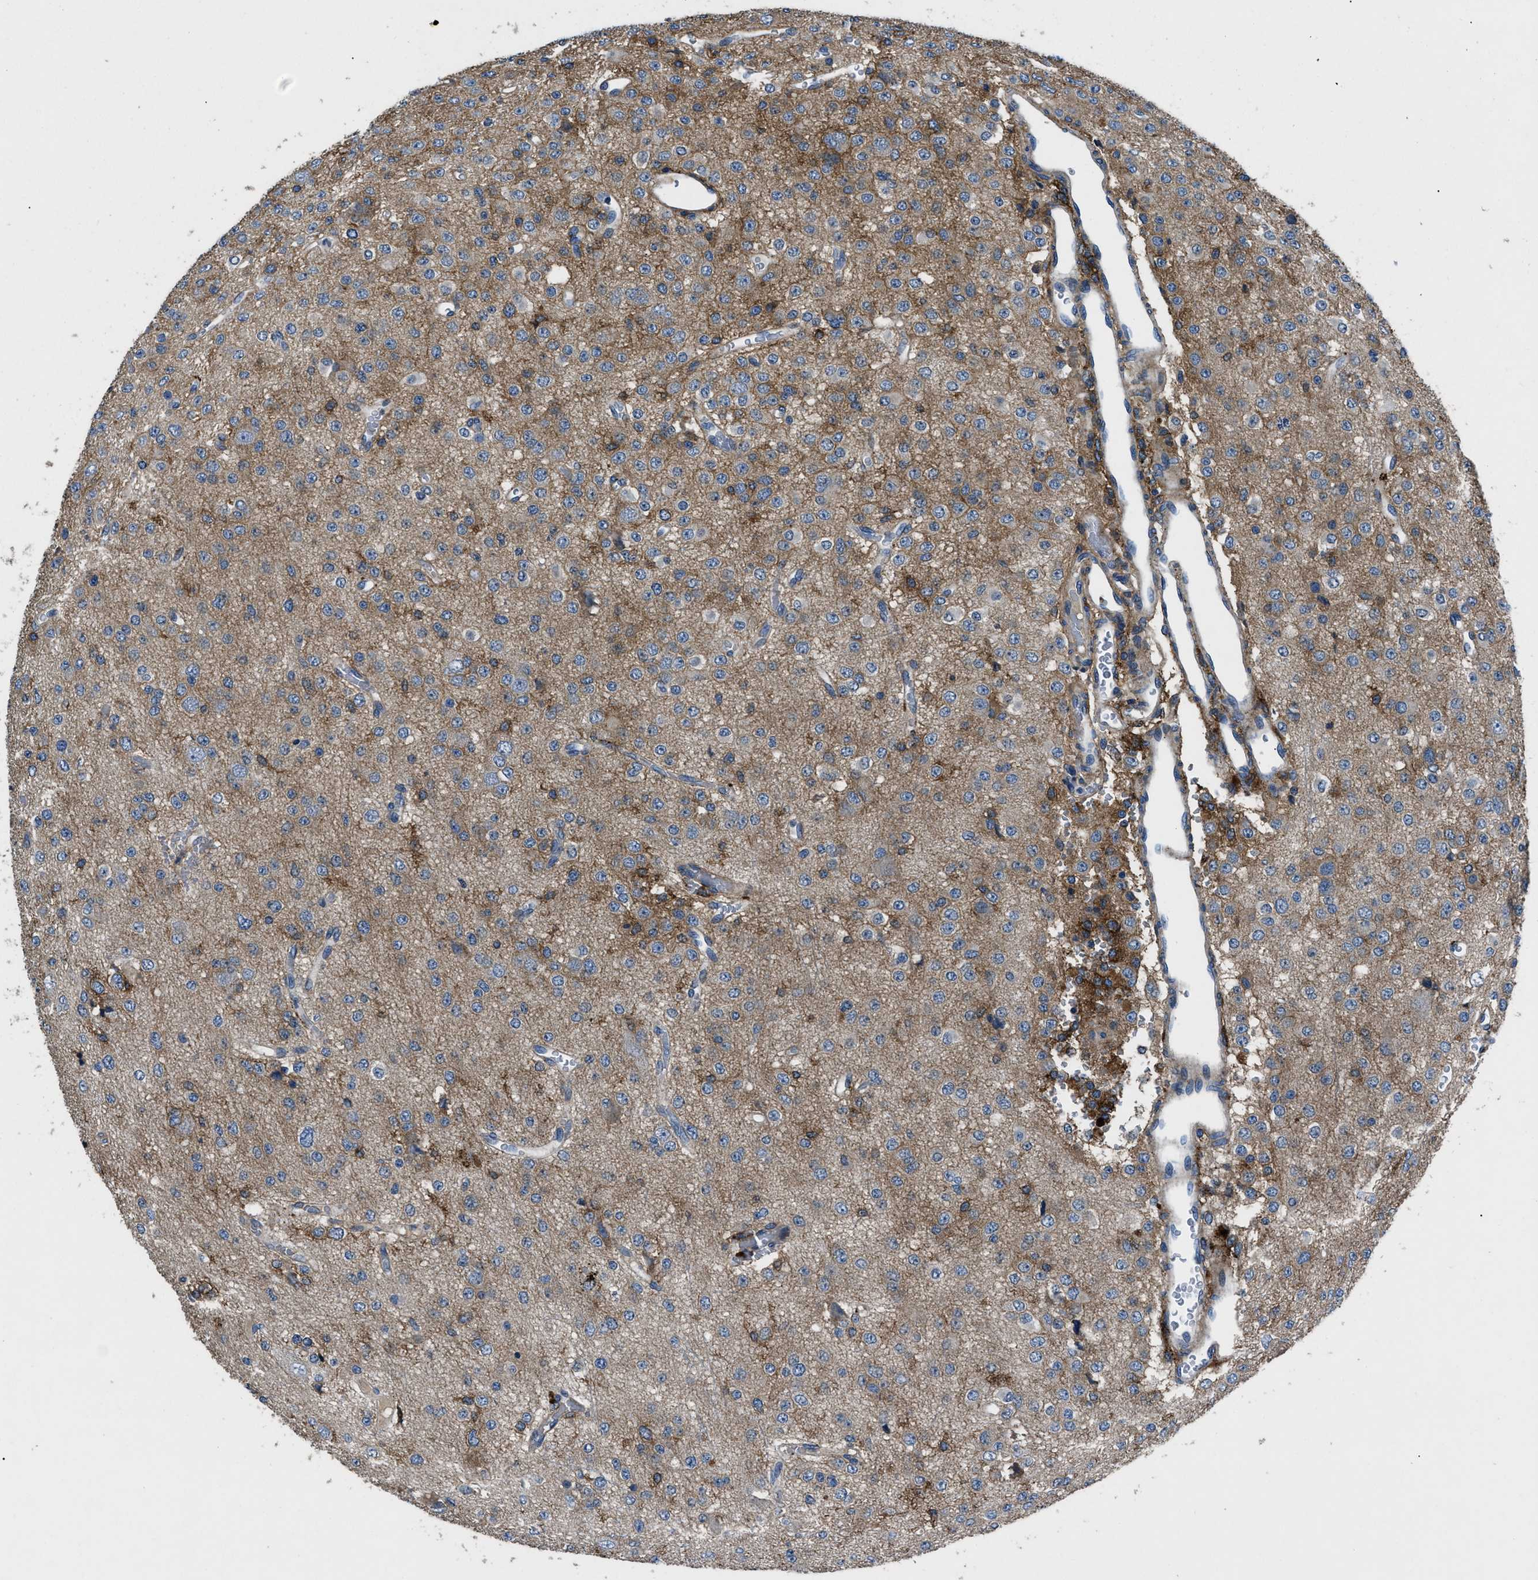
{"staining": {"intensity": "moderate", "quantity": "<25%", "location": "cytoplasmic/membranous"}, "tissue": "glioma", "cell_type": "Tumor cells", "image_type": "cancer", "snomed": [{"axis": "morphology", "description": "Glioma, malignant, Low grade"}, {"axis": "topography", "description": "Brain"}], "caption": "Immunohistochemical staining of glioma demonstrates moderate cytoplasmic/membranous protein expression in about <25% of tumor cells. (DAB IHC, brown staining for protein, blue staining for nuclei).", "gene": "CD276", "patient": {"sex": "male", "age": 38}}